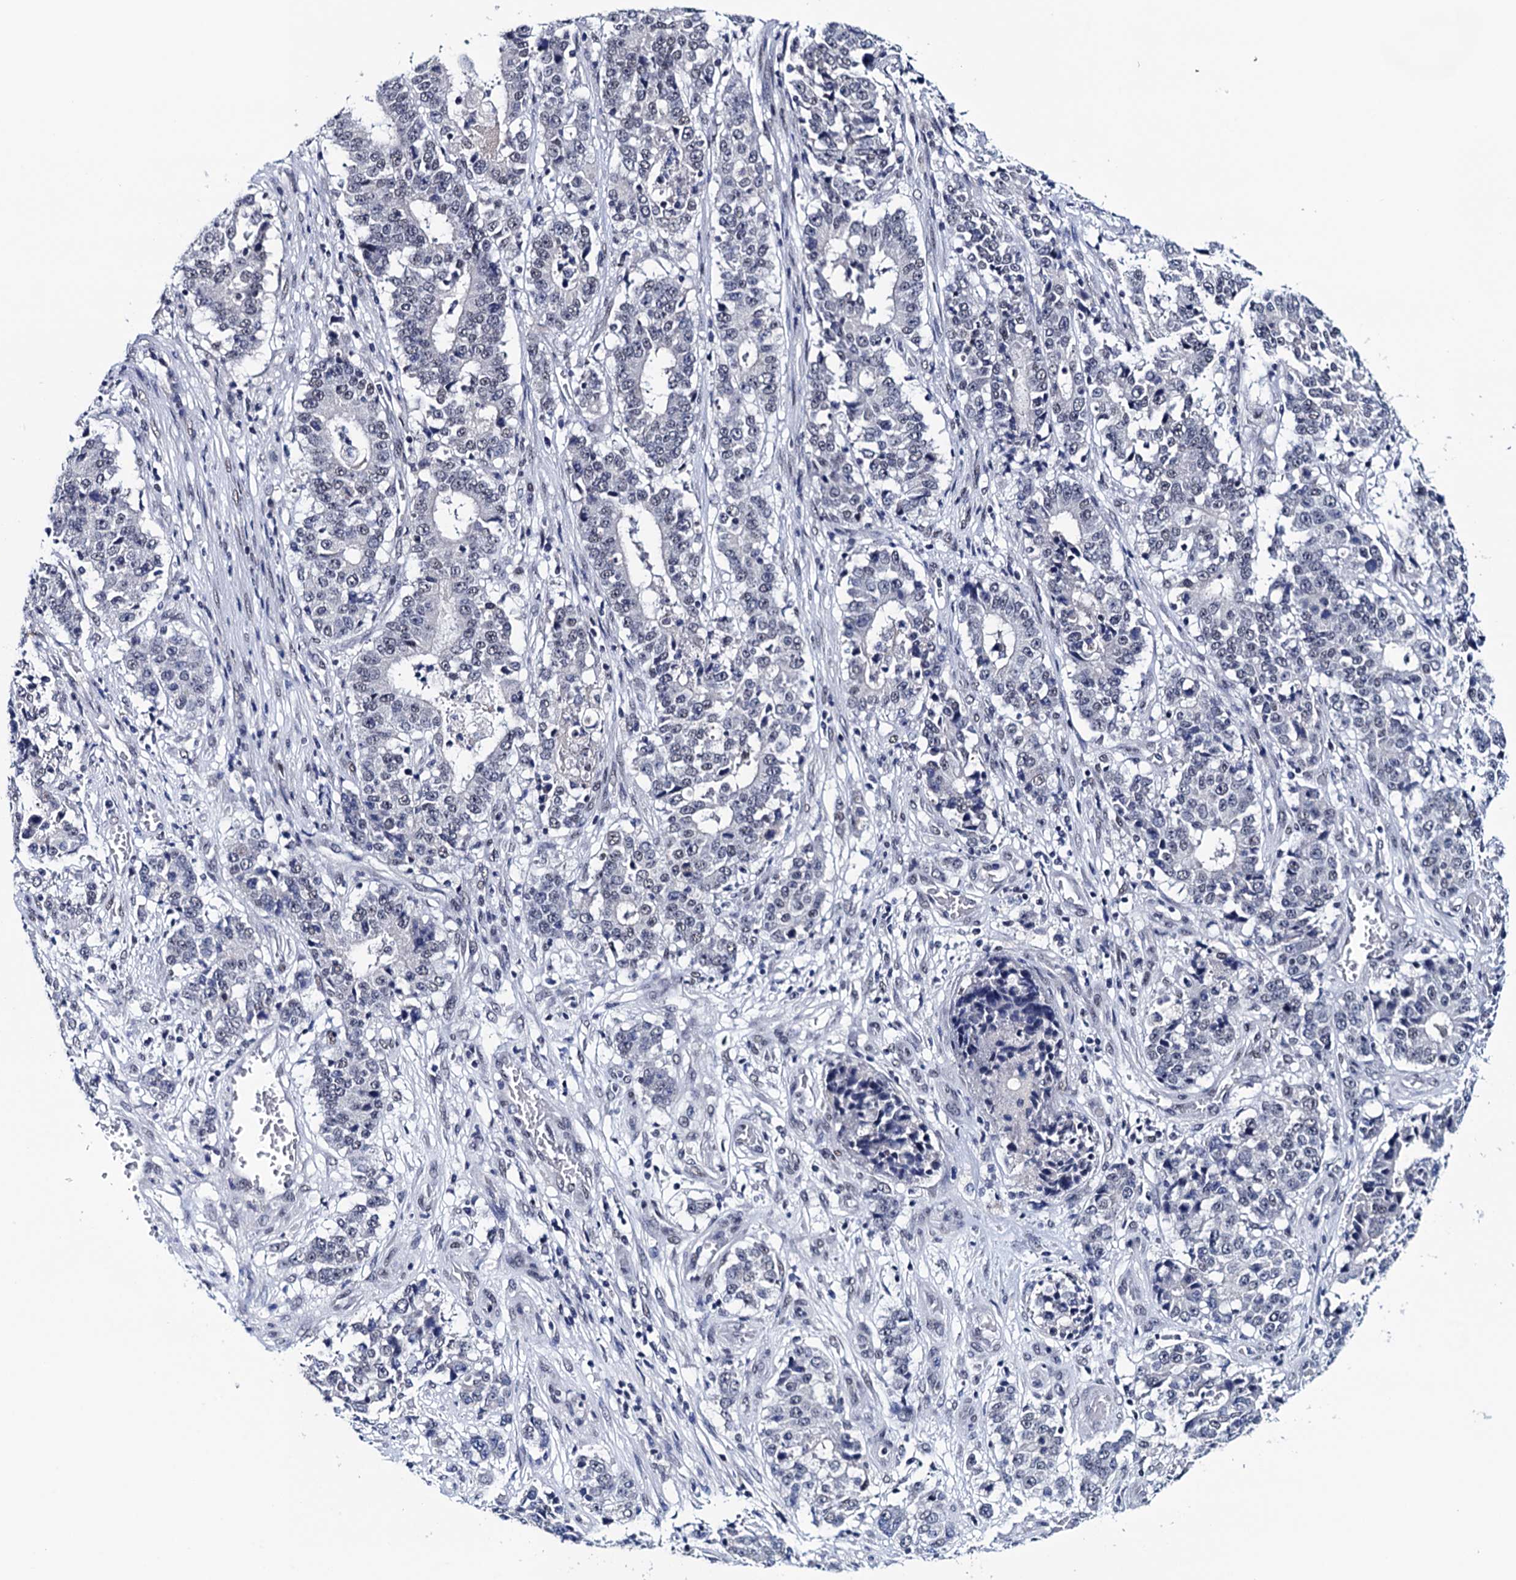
{"staining": {"intensity": "negative", "quantity": "none", "location": "none"}, "tissue": "stomach cancer", "cell_type": "Tumor cells", "image_type": "cancer", "snomed": [{"axis": "morphology", "description": "Adenocarcinoma, NOS"}, {"axis": "topography", "description": "Stomach"}], "caption": "A high-resolution micrograph shows immunohistochemistry (IHC) staining of stomach adenocarcinoma, which reveals no significant expression in tumor cells.", "gene": "FNBP4", "patient": {"sex": "male", "age": 59}}